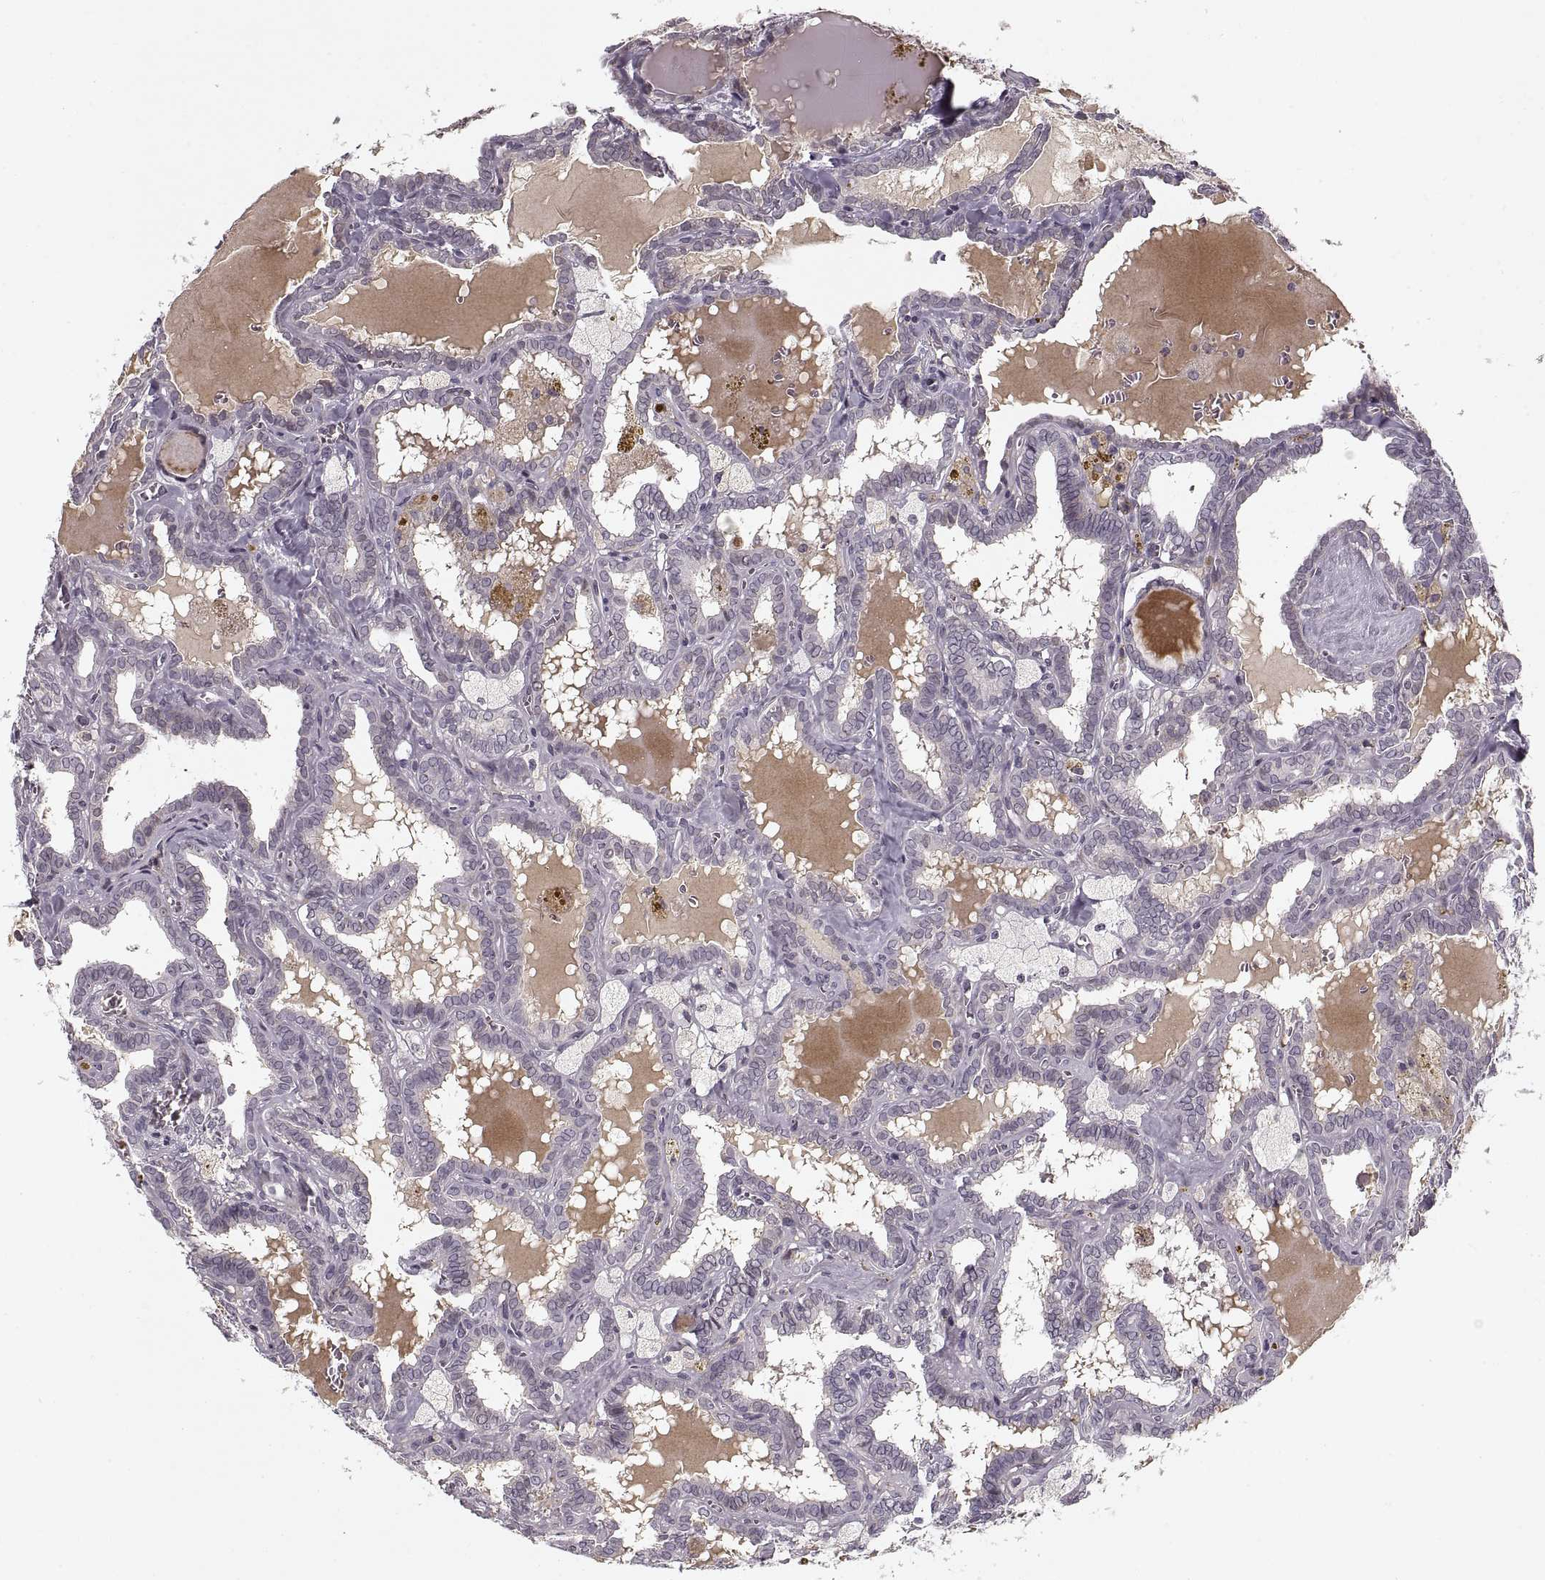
{"staining": {"intensity": "negative", "quantity": "none", "location": "none"}, "tissue": "thyroid cancer", "cell_type": "Tumor cells", "image_type": "cancer", "snomed": [{"axis": "morphology", "description": "Papillary adenocarcinoma, NOS"}, {"axis": "topography", "description": "Thyroid gland"}], "caption": "Immunohistochemistry (IHC) photomicrograph of human thyroid cancer stained for a protein (brown), which demonstrates no positivity in tumor cells.", "gene": "ASIC3", "patient": {"sex": "female", "age": 39}}